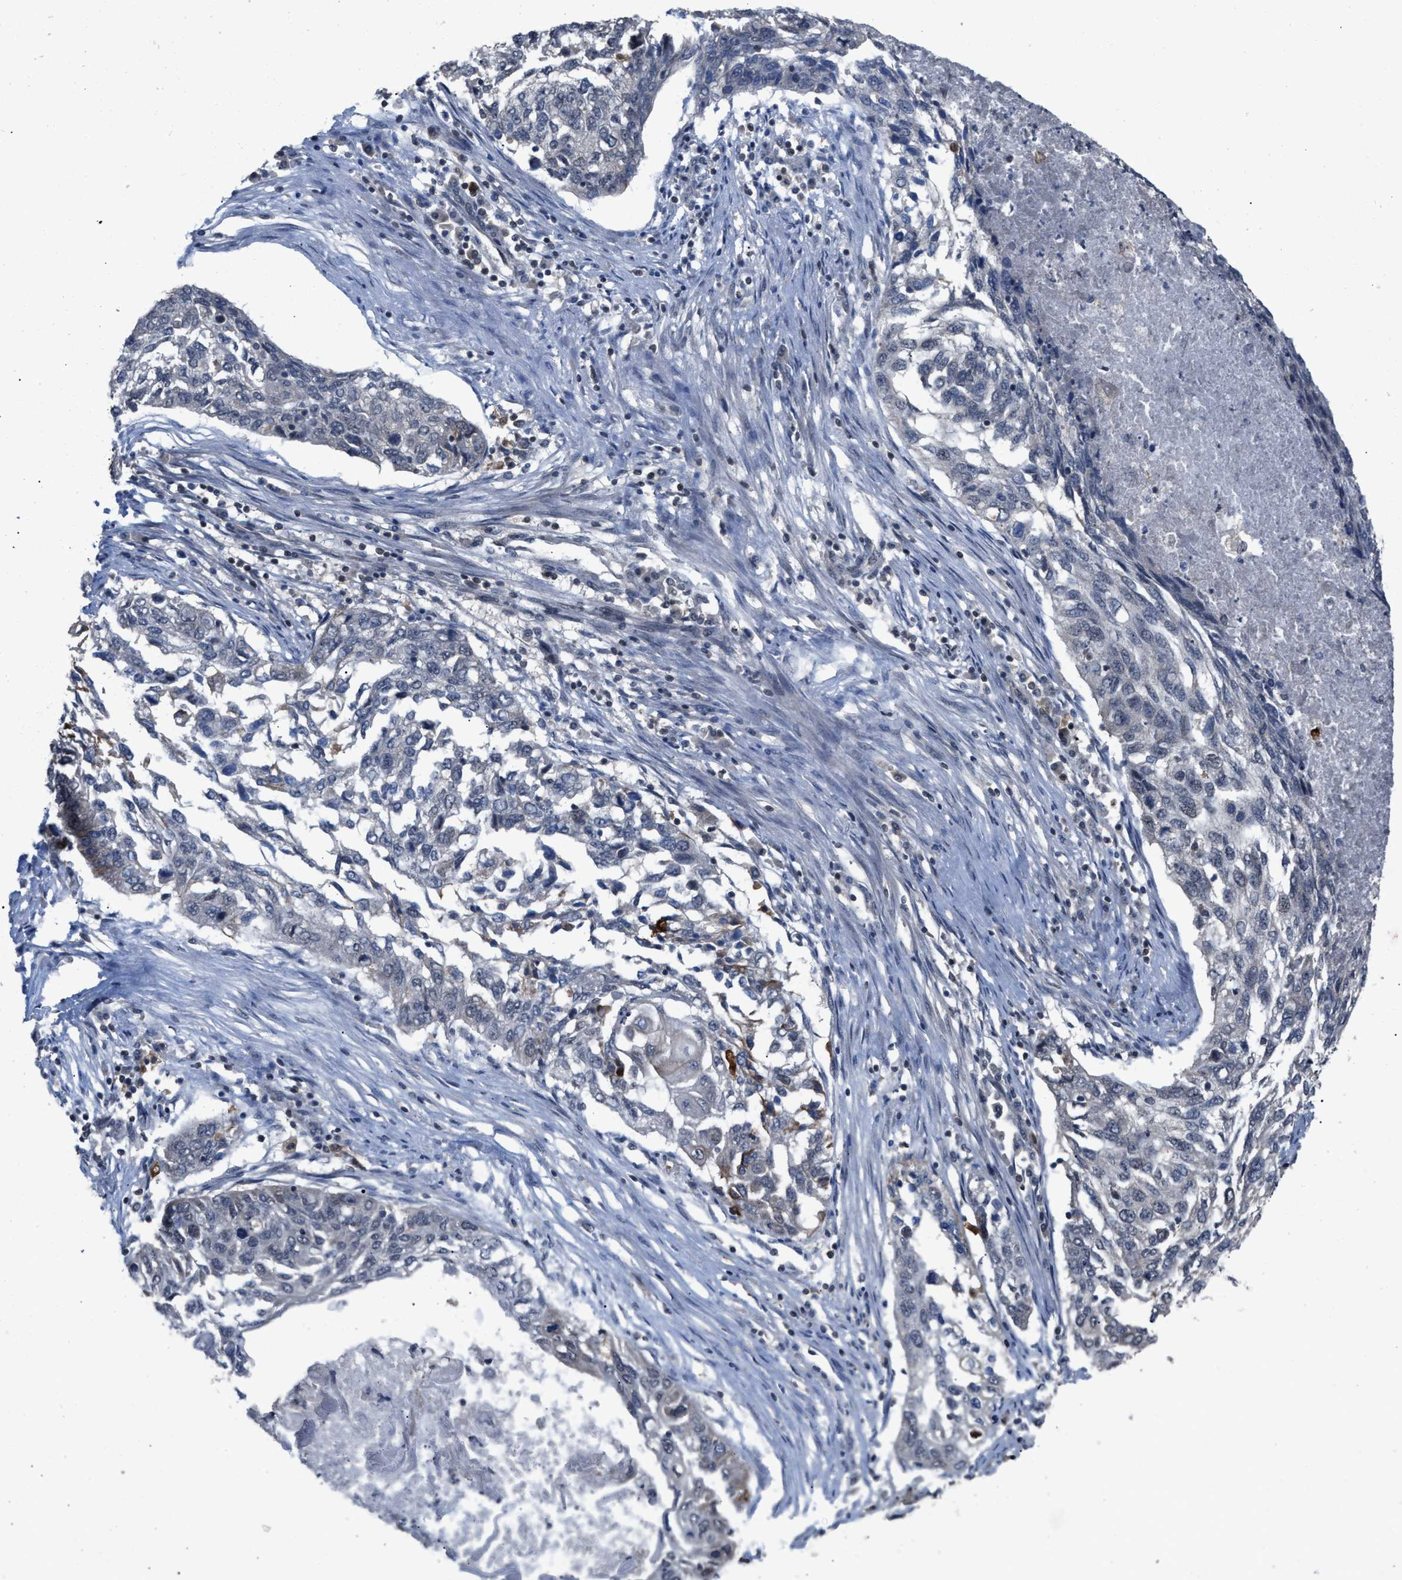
{"staining": {"intensity": "negative", "quantity": "none", "location": "none"}, "tissue": "lung cancer", "cell_type": "Tumor cells", "image_type": "cancer", "snomed": [{"axis": "morphology", "description": "Squamous cell carcinoma, NOS"}, {"axis": "topography", "description": "Lung"}], "caption": "There is no significant positivity in tumor cells of lung cancer (squamous cell carcinoma). The staining was performed using DAB to visualize the protein expression in brown, while the nuclei were stained in blue with hematoxylin (Magnification: 20x).", "gene": "C9orf78", "patient": {"sex": "female", "age": 63}}